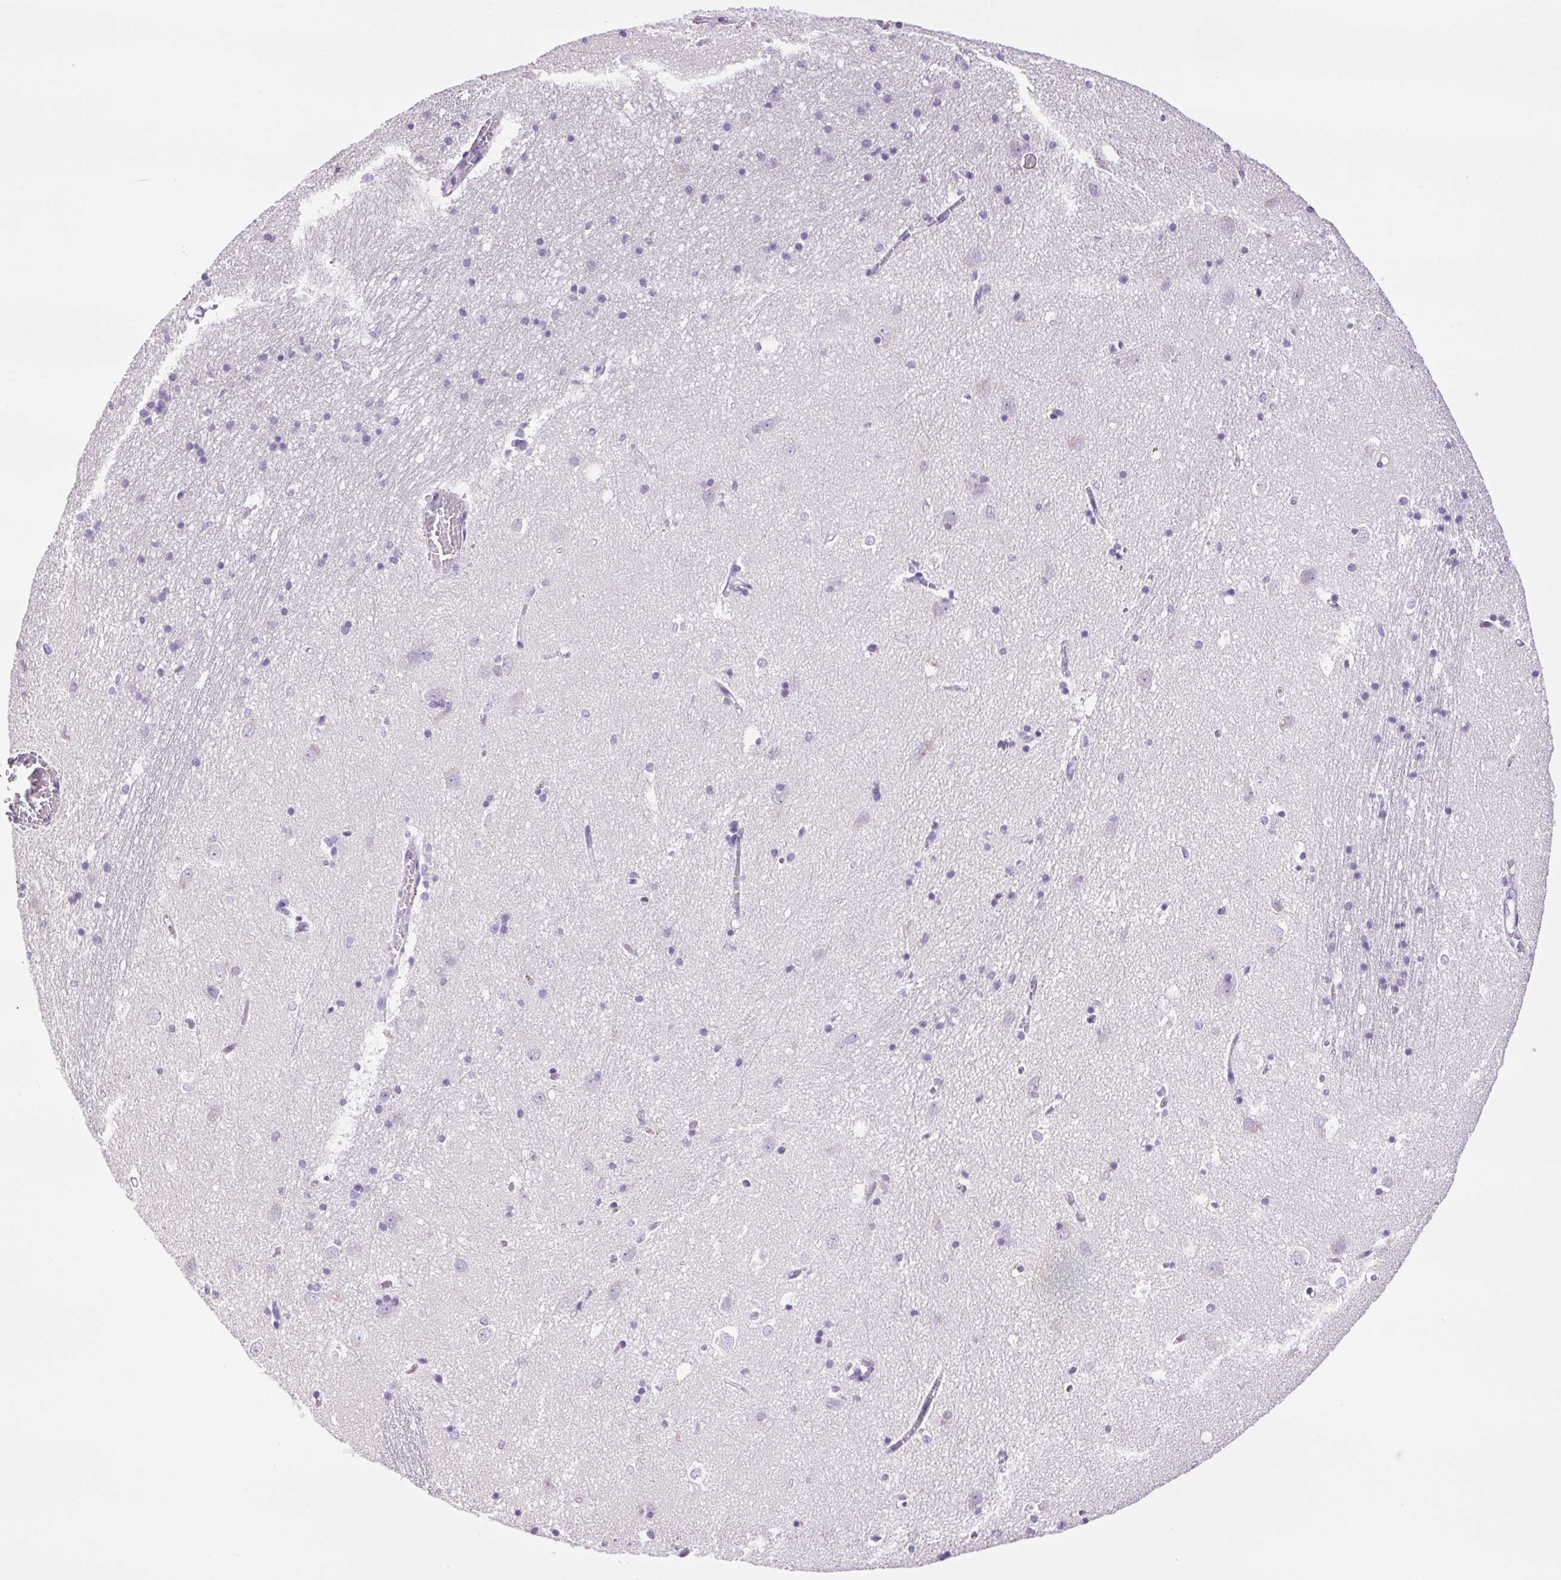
{"staining": {"intensity": "negative", "quantity": "none", "location": "none"}, "tissue": "caudate", "cell_type": "Glial cells", "image_type": "normal", "snomed": [{"axis": "morphology", "description": "Normal tissue, NOS"}, {"axis": "topography", "description": "Lateral ventricle wall"}], "caption": "Immunohistochemistry photomicrograph of normal caudate: human caudate stained with DAB (3,3'-diaminobenzidine) demonstrates no significant protein expression in glial cells.", "gene": "CDSN", "patient": {"sex": "male", "age": 54}}